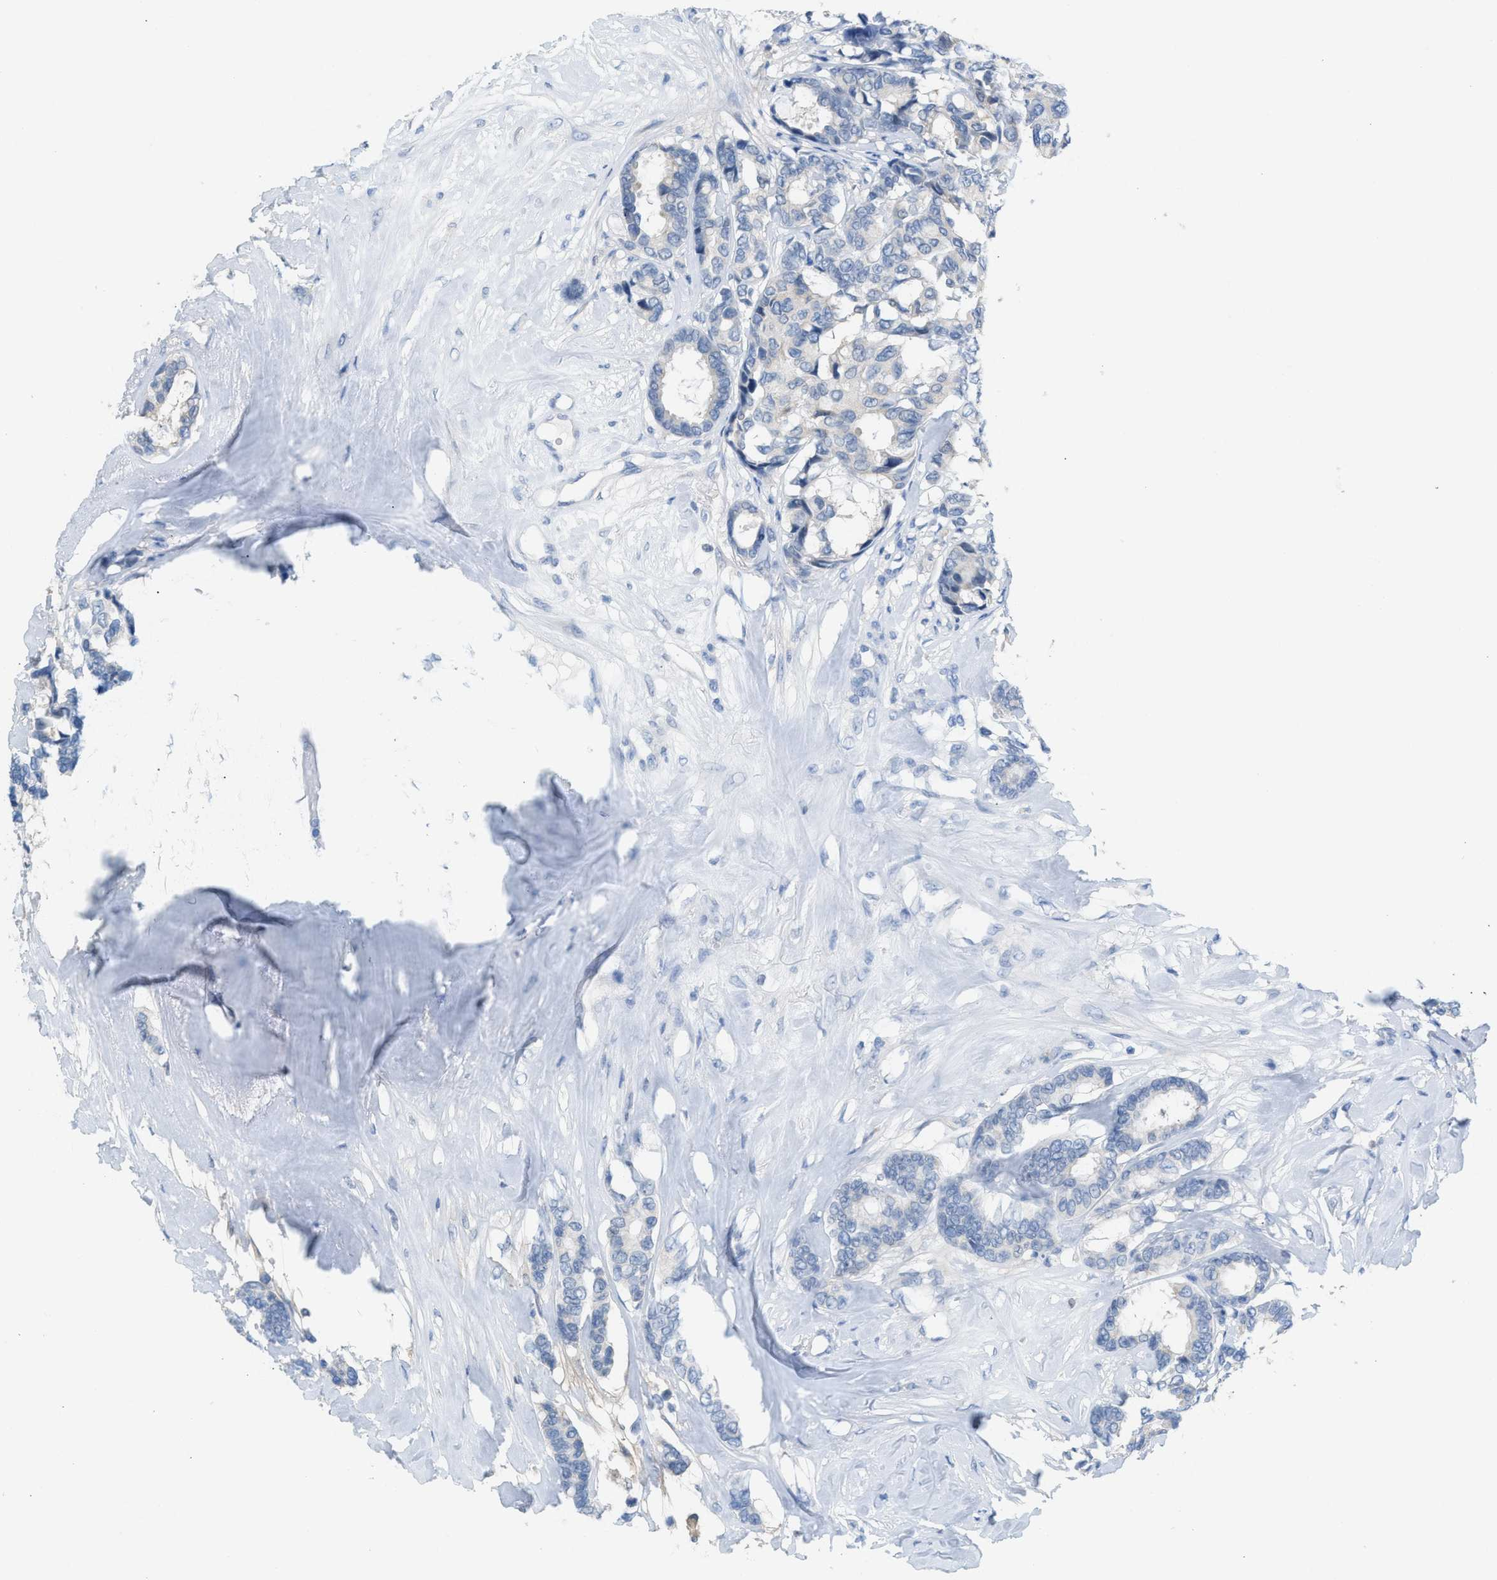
{"staining": {"intensity": "negative", "quantity": "none", "location": "none"}, "tissue": "breast cancer", "cell_type": "Tumor cells", "image_type": "cancer", "snomed": [{"axis": "morphology", "description": "Duct carcinoma"}, {"axis": "topography", "description": "Breast"}], "caption": "A micrograph of human breast cancer is negative for staining in tumor cells.", "gene": "PPM1D", "patient": {"sex": "female", "age": 87}}